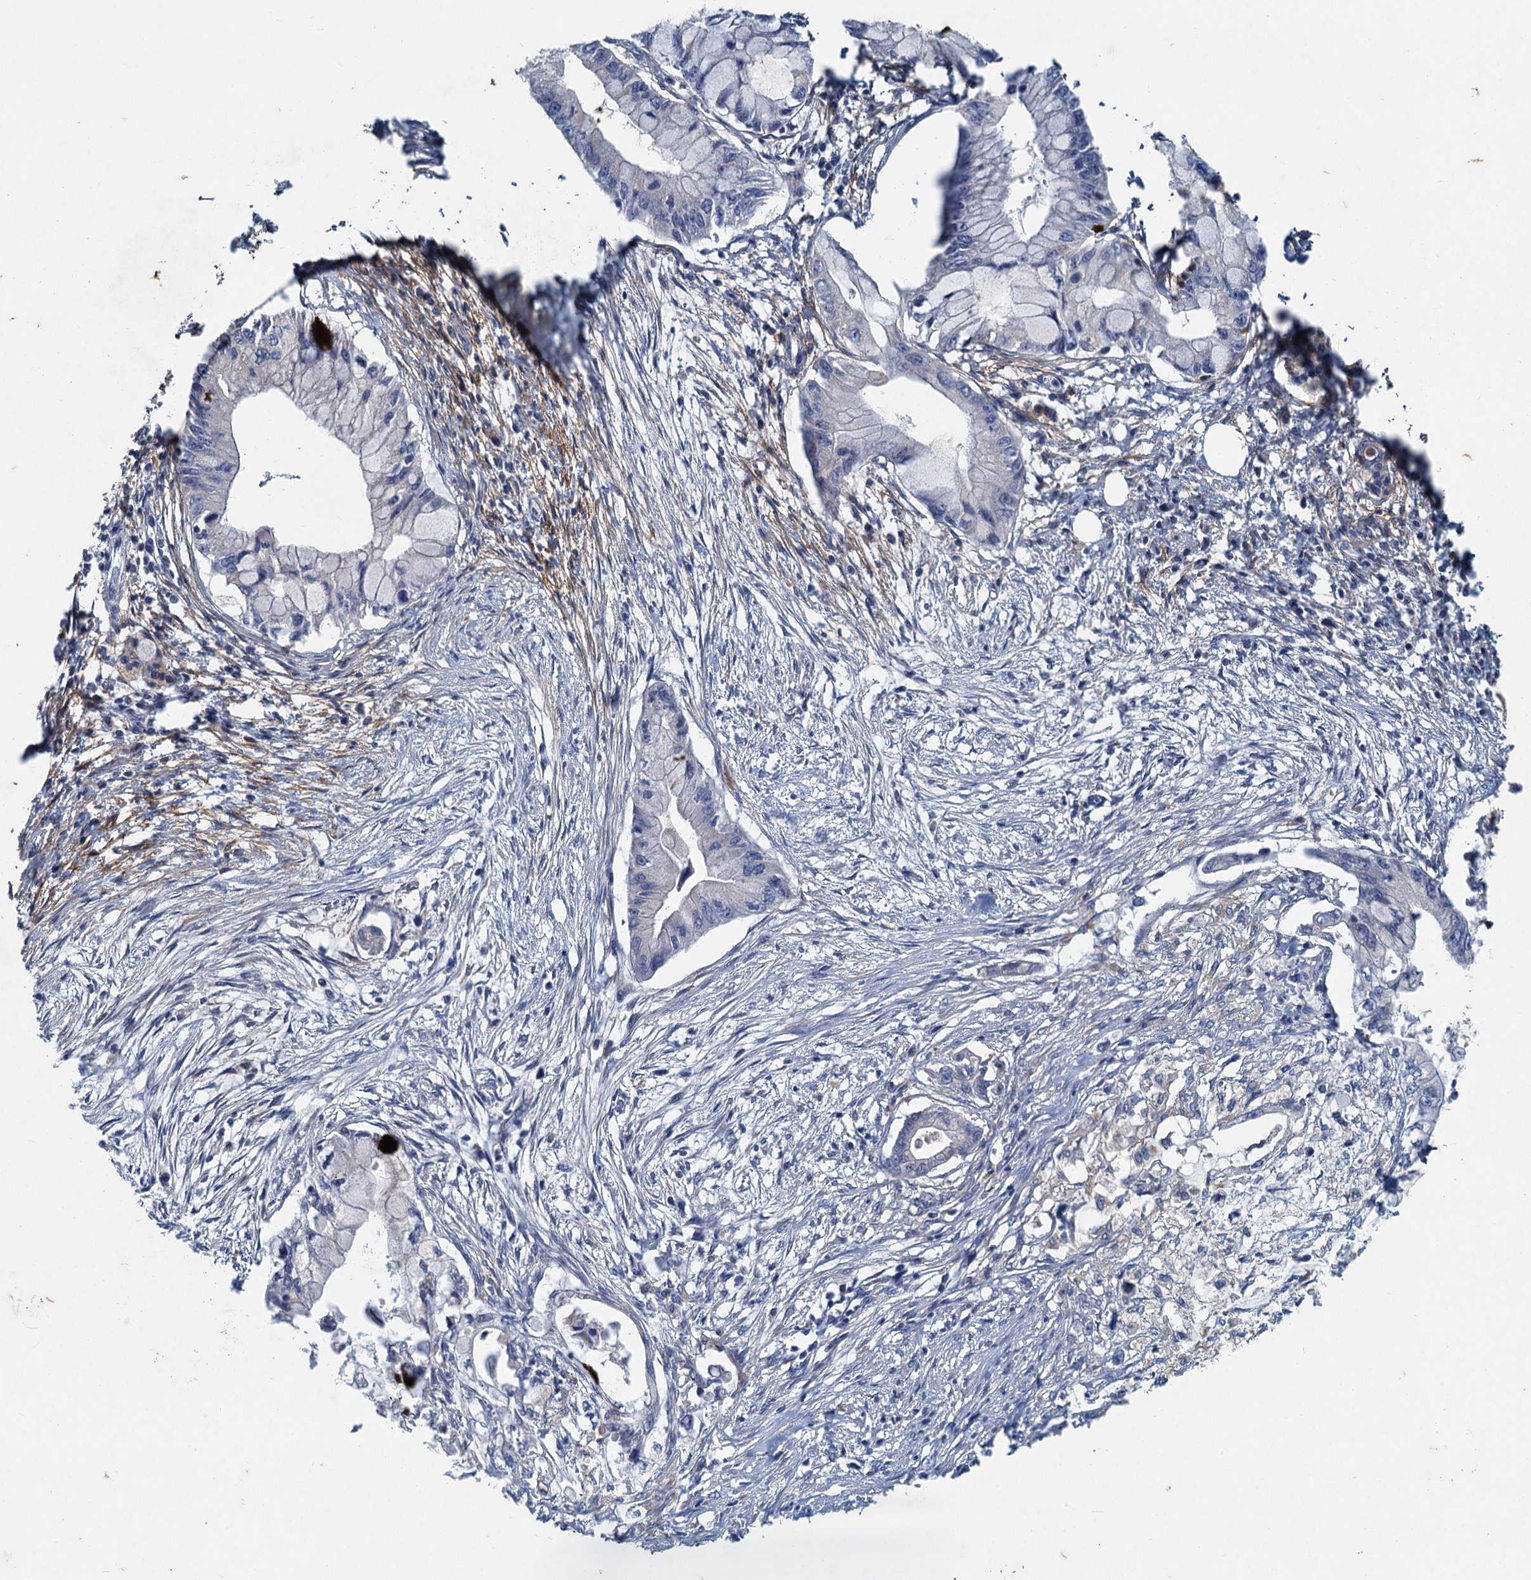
{"staining": {"intensity": "negative", "quantity": "none", "location": "none"}, "tissue": "pancreatic cancer", "cell_type": "Tumor cells", "image_type": "cancer", "snomed": [{"axis": "morphology", "description": "Adenocarcinoma, NOS"}, {"axis": "topography", "description": "Pancreas"}], "caption": "The image shows no significant positivity in tumor cells of pancreatic adenocarcinoma.", "gene": "ADCY2", "patient": {"sex": "male", "age": 48}}